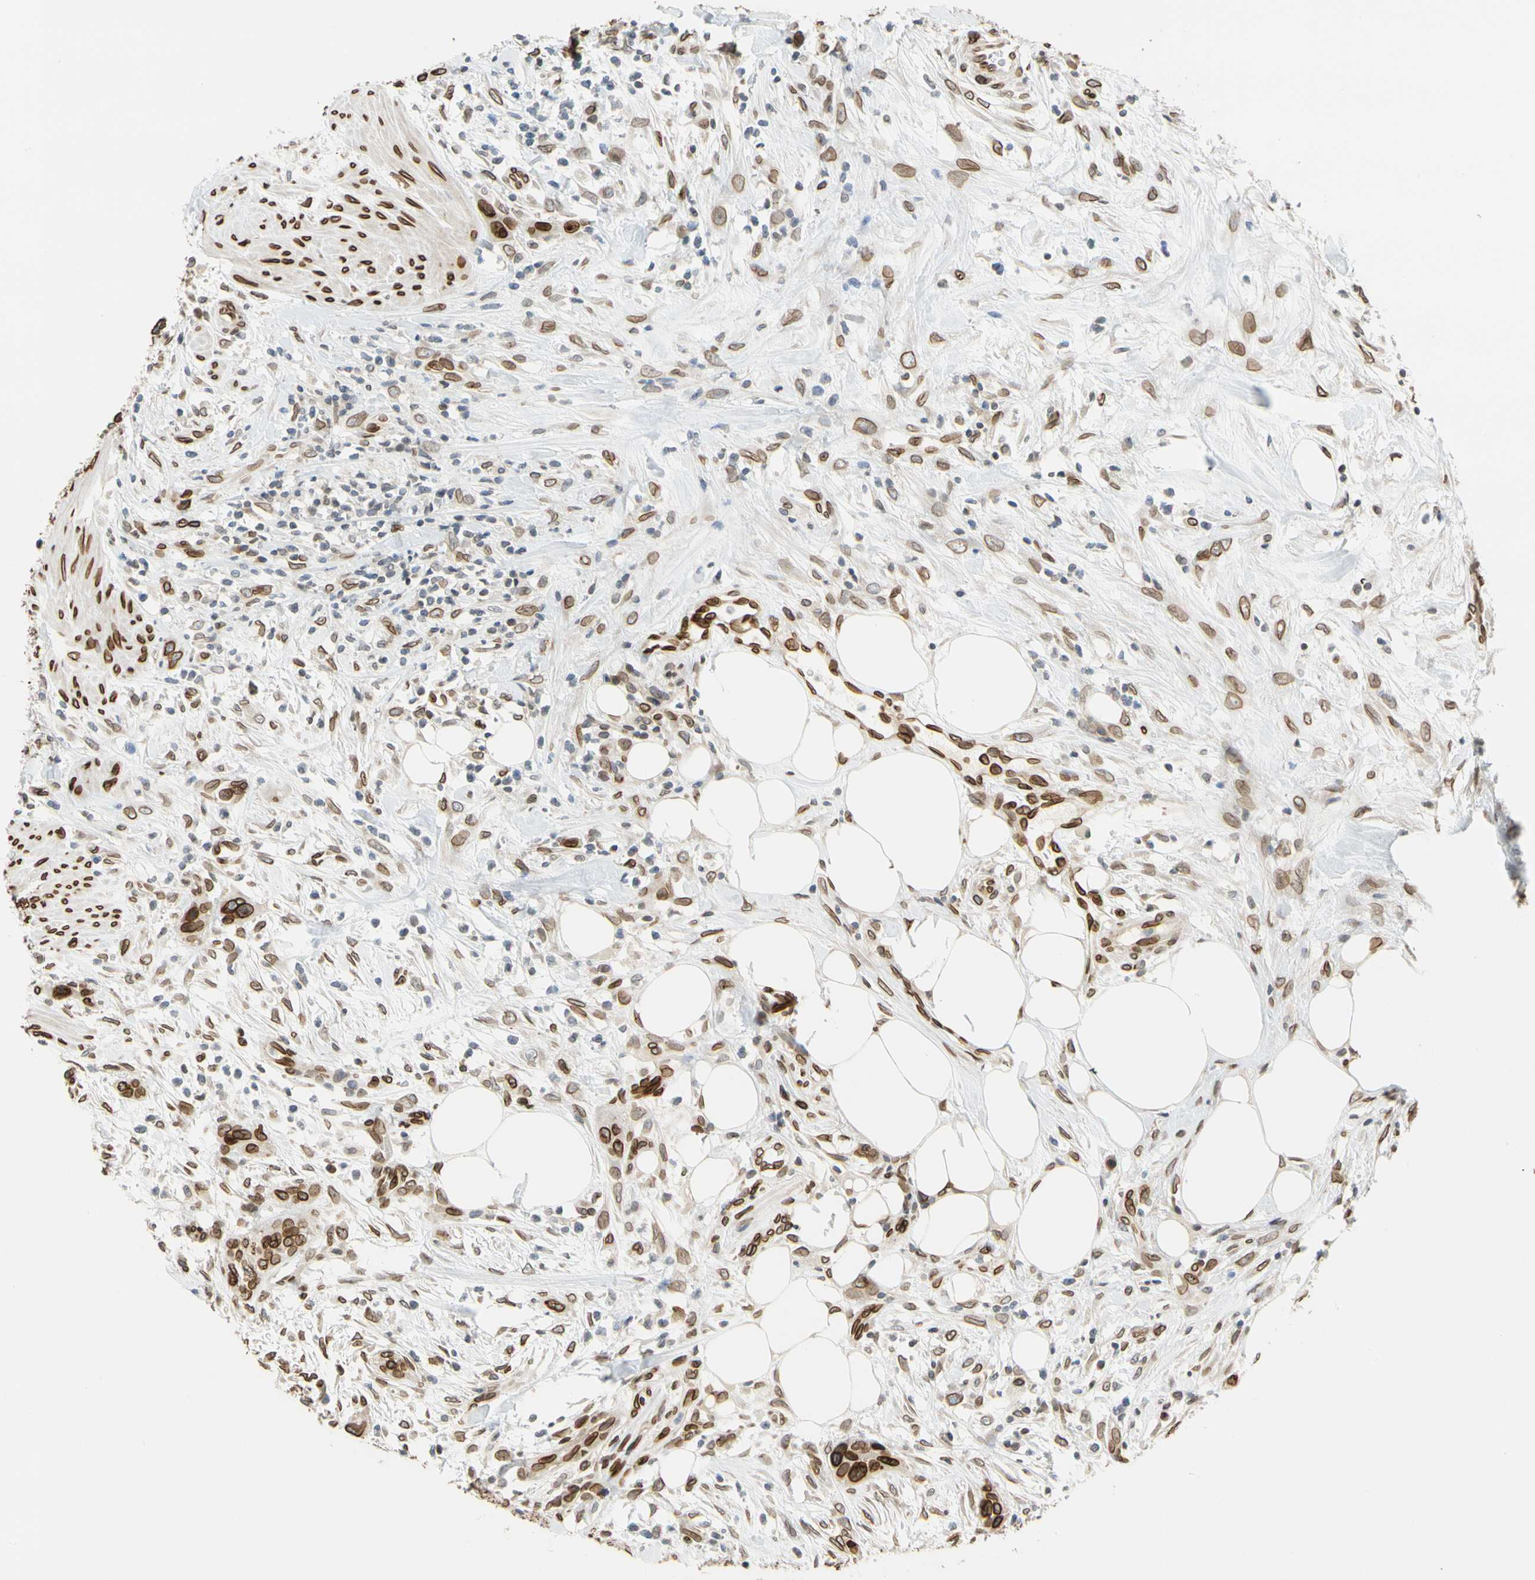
{"staining": {"intensity": "strong", "quantity": ">75%", "location": "cytoplasmic/membranous,nuclear"}, "tissue": "urothelial cancer", "cell_type": "Tumor cells", "image_type": "cancer", "snomed": [{"axis": "morphology", "description": "Urothelial carcinoma, High grade"}, {"axis": "topography", "description": "Urinary bladder"}], "caption": "The immunohistochemical stain shows strong cytoplasmic/membranous and nuclear expression in tumor cells of urothelial cancer tissue.", "gene": "SUN1", "patient": {"sex": "male", "age": 35}}